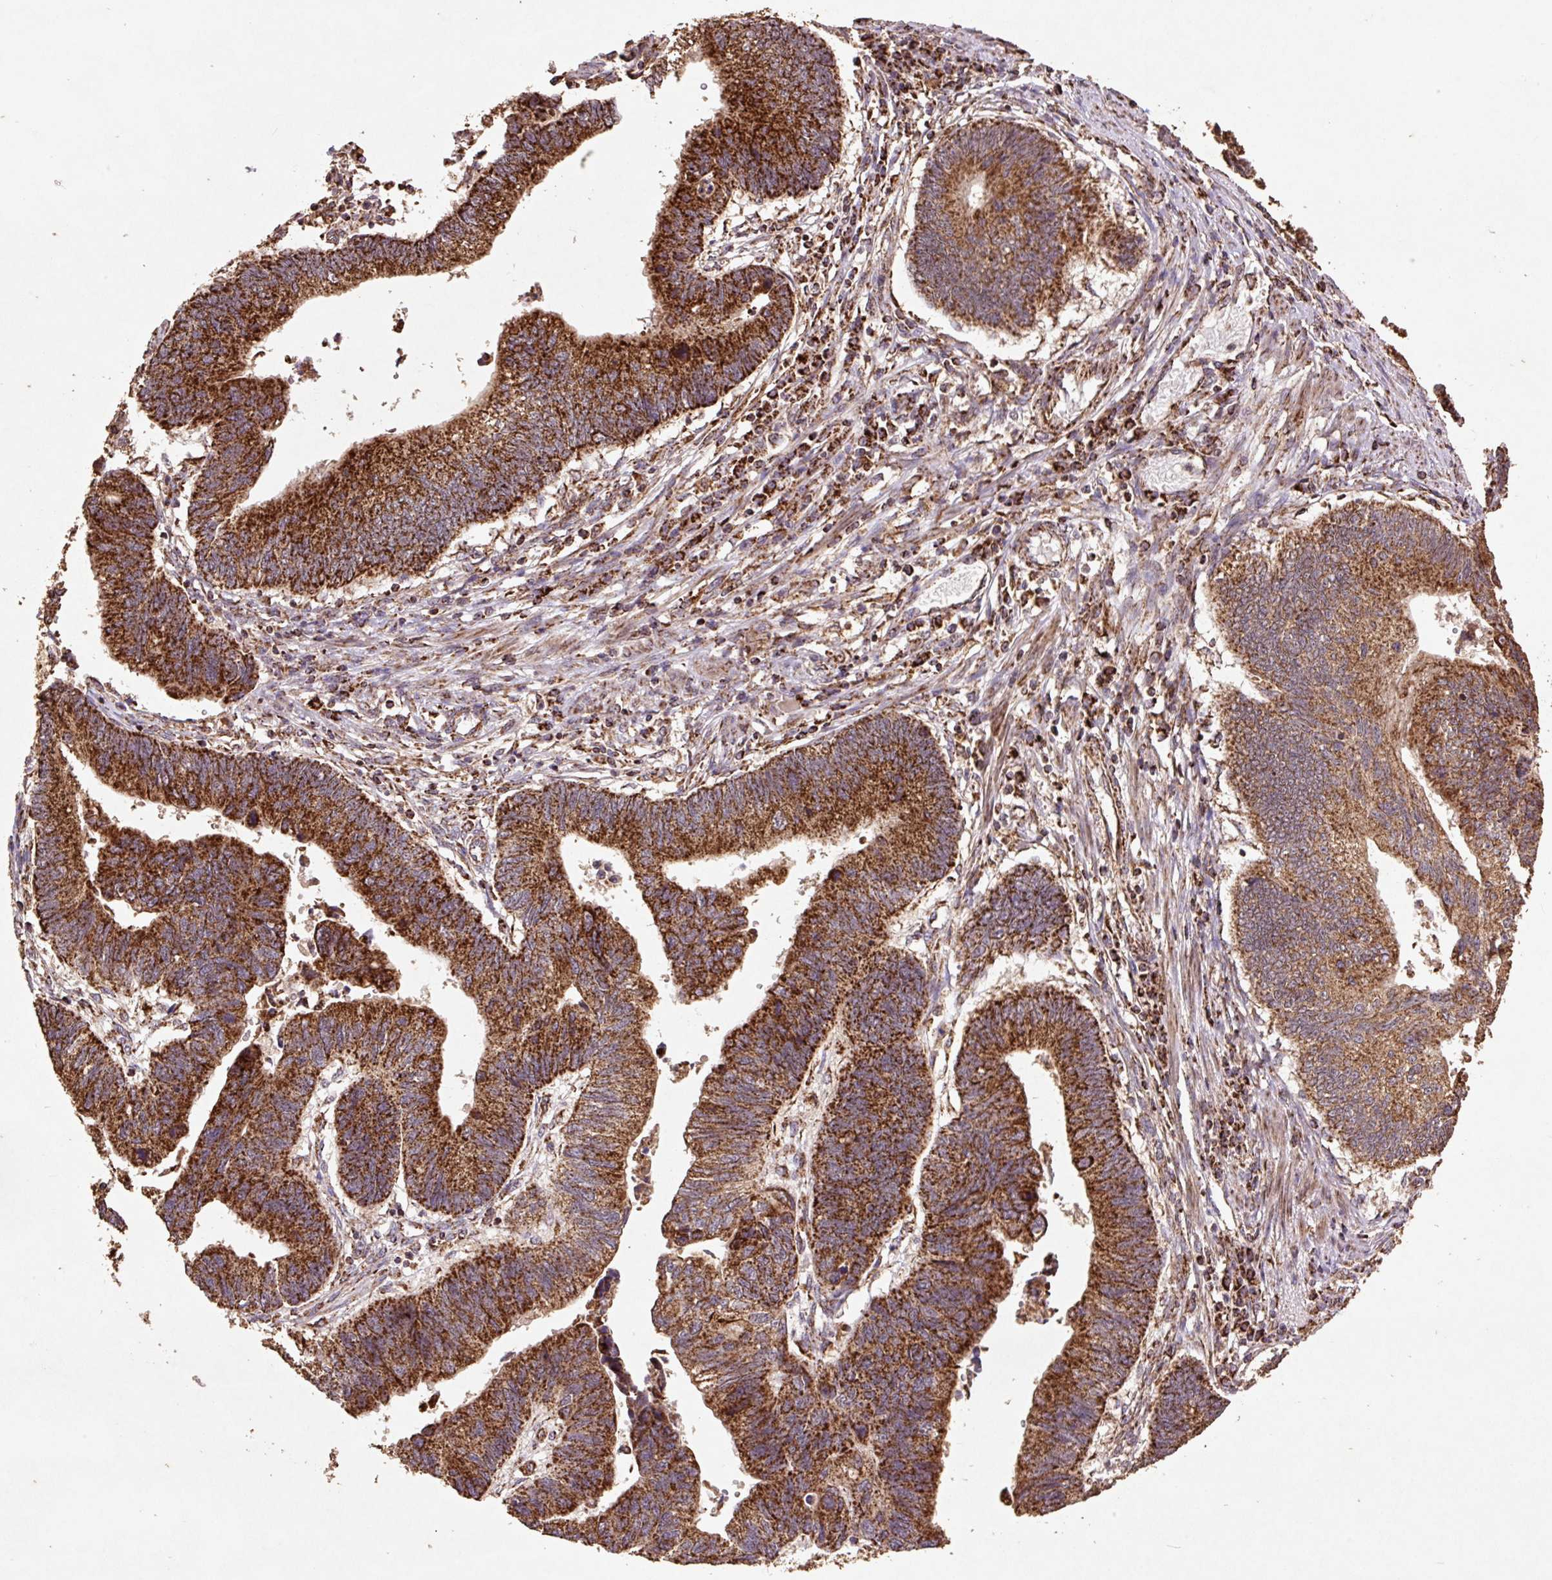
{"staining": {"intensity": "strong", "quantity": ">75%", "location": "cytoplasmic/membranous"}, "tissue": "stomach cancer", "cell_type": "Tumor cells", "image_type": "cancer", "snomed": [{"axis": "morphology", "description": "Adenocarcinoma, NOS"}, {"axis": "topography", "description": "Stomach"}], "caption": "This is a micrograph of IHC staining of stomach cancer, which shows strong expression in the cytoplasmic/membranous of tumor cells.", "gene": "ATP5F1A", "patient": {"sex": "male", "age": 59}}